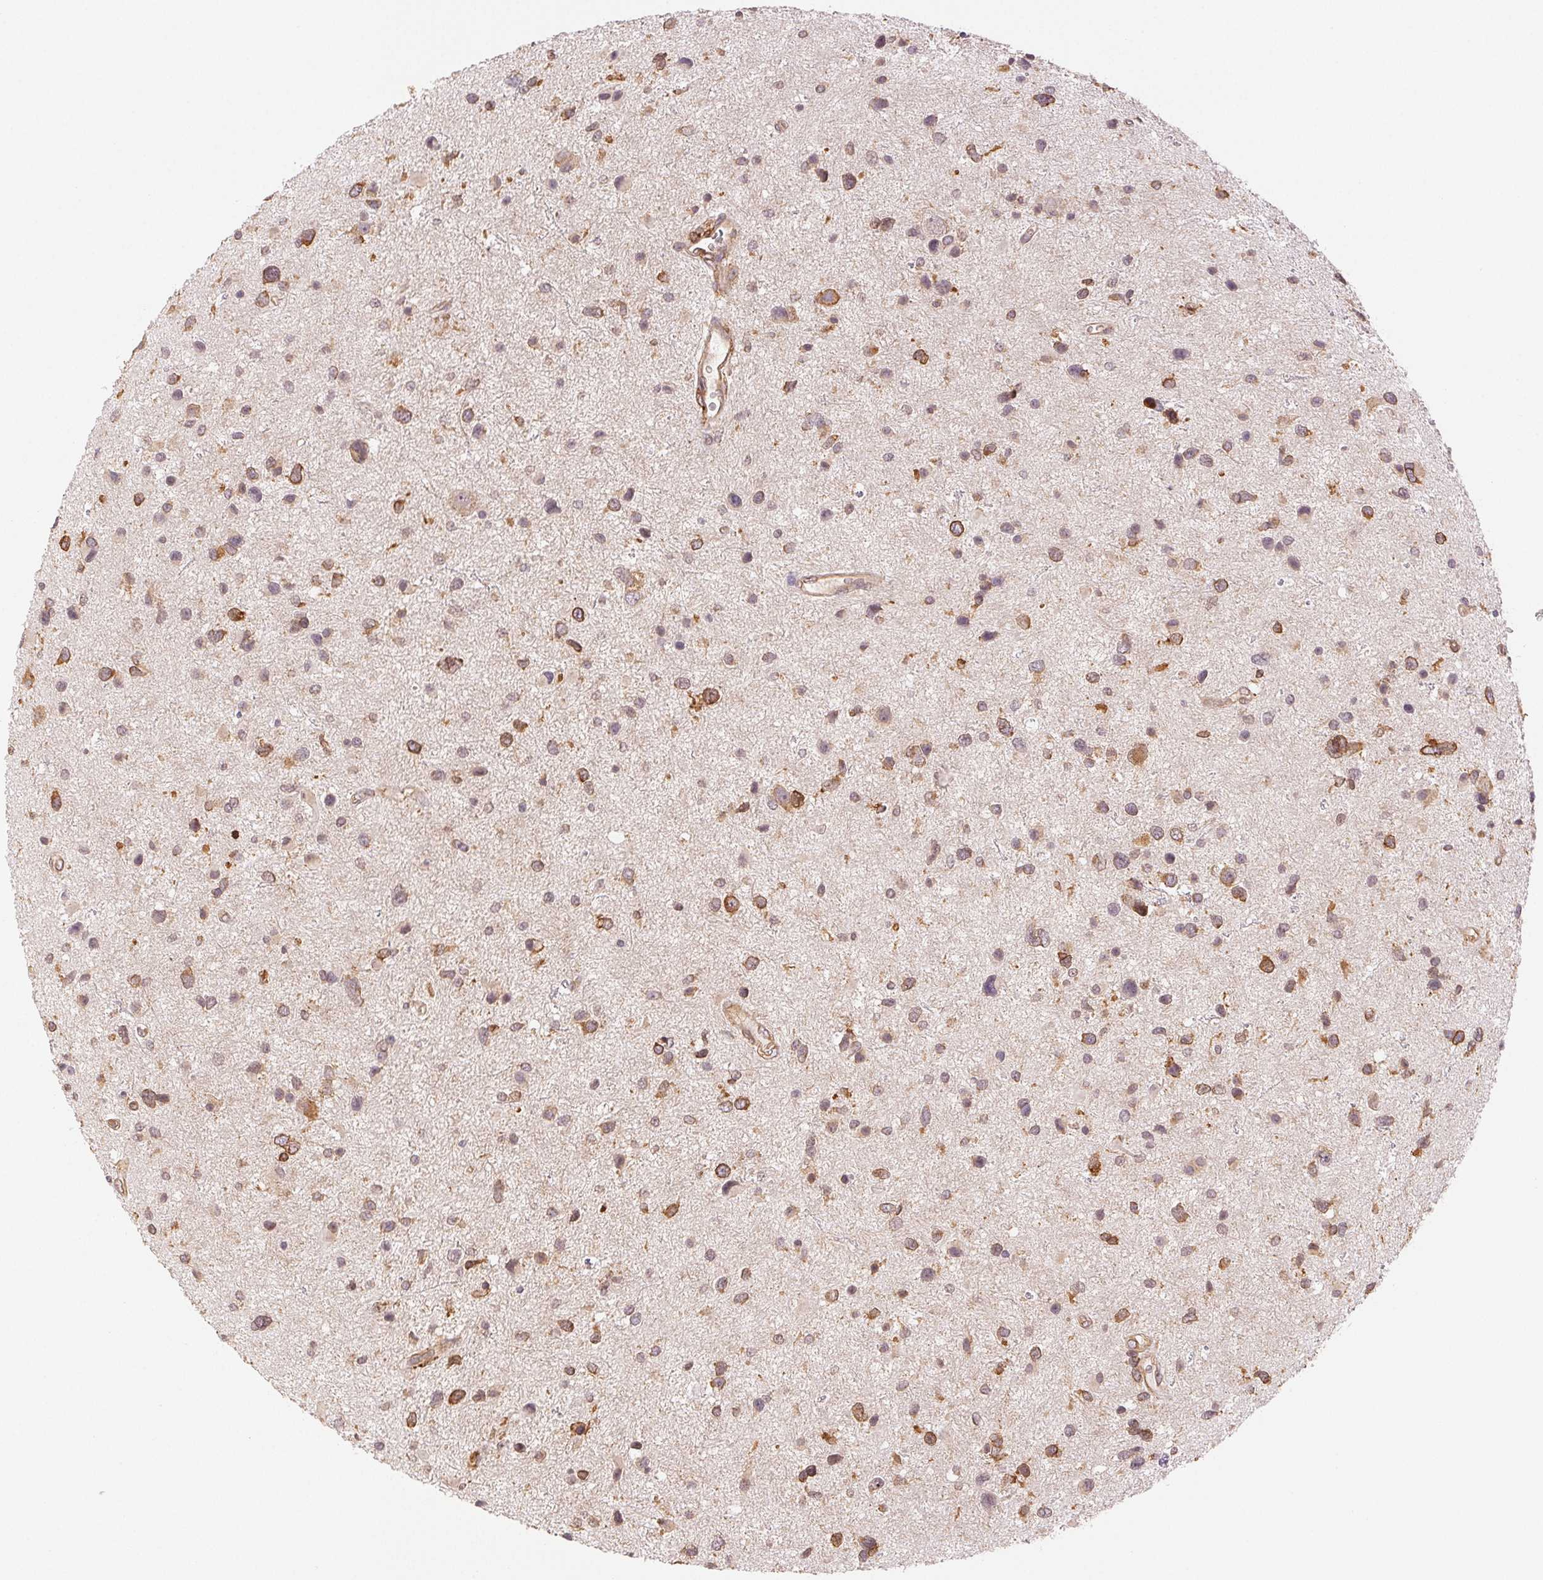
{"staining": {"intensity": "moderate", "quantity": "25%-75%", "location": "cytoplasmic/membranous"}, "tissue": "glioma", "cell_type": "Tumor cells", "image_type": "cancer", "snomed": [{"axis": "morphology", "description": "Glioma, malignant, Low grade"}, {"axis": "topography", "description": "Brain"}], "caption": "Tumor cells demonstrate medium levels of moderate cytoplasmic/membranous positivity in about 25%-75% of cells in human malignant low-grade glioma.", "gene": "RCN3", "patient": {"sex": "female", "age": 32}}